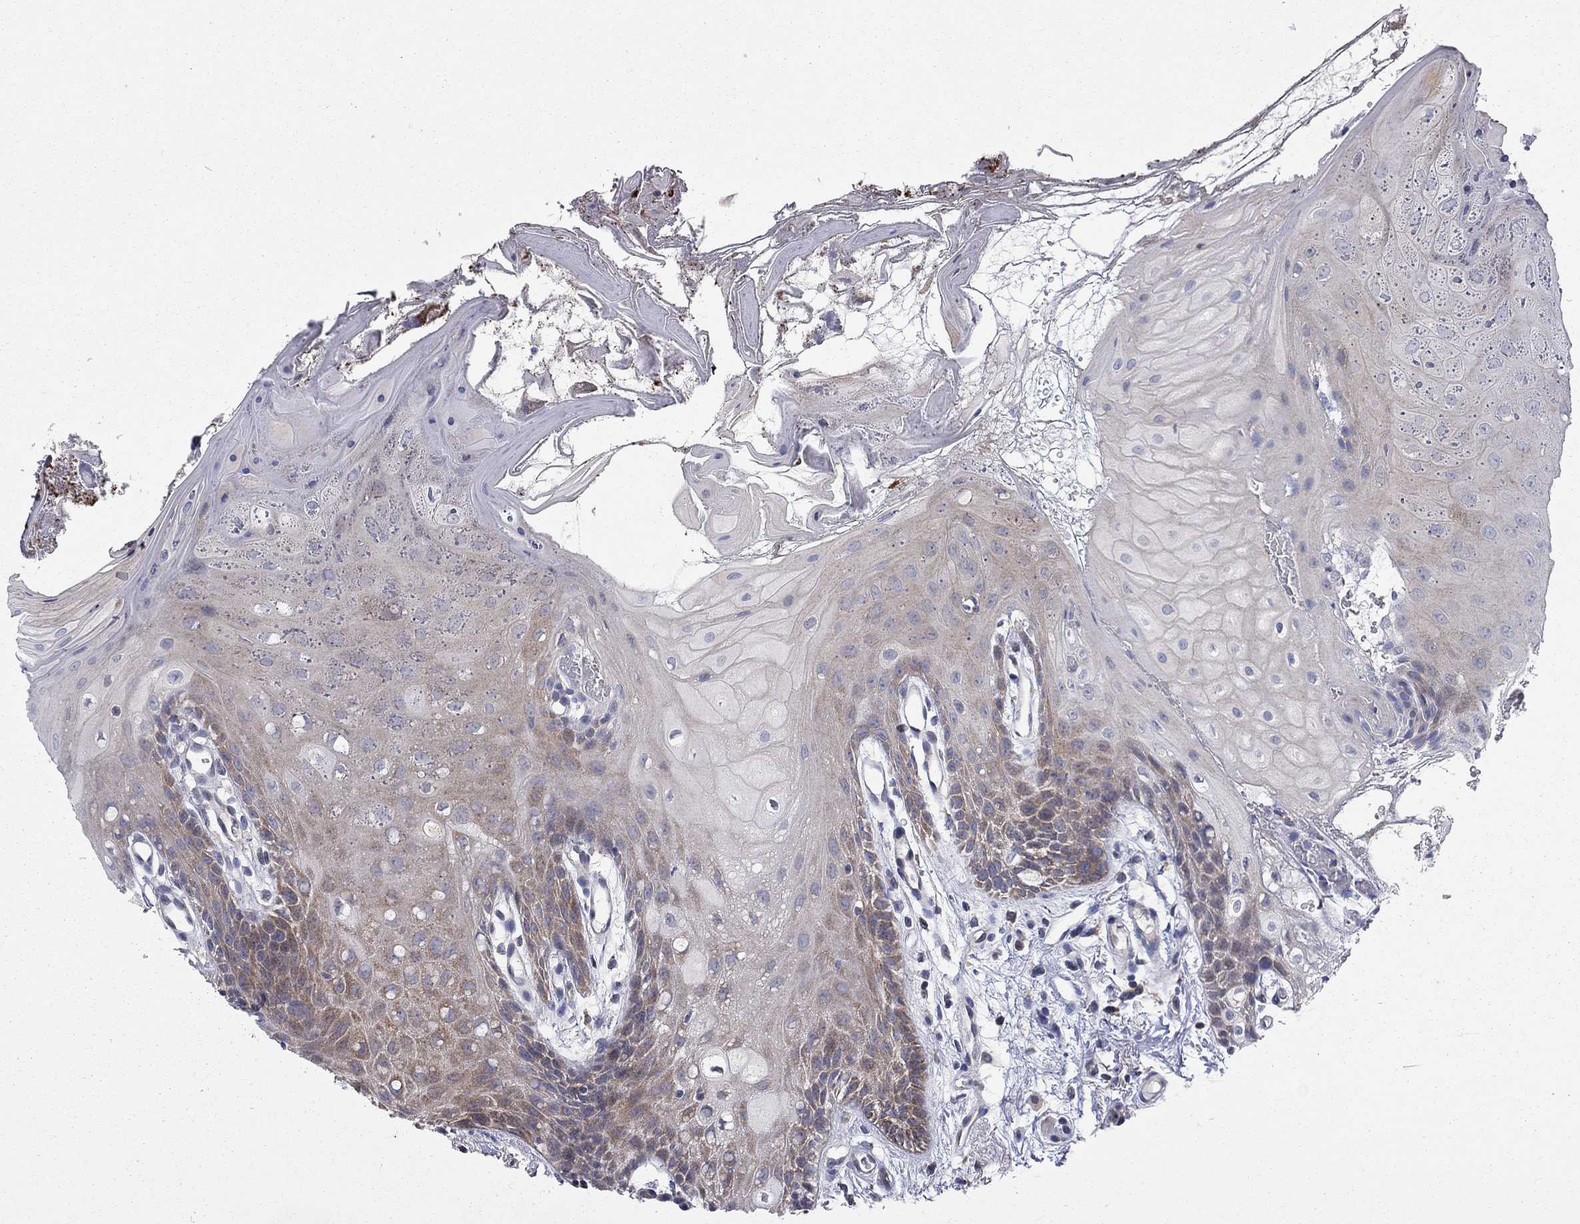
{"staining": {"intensity": "moderate", "quantity": "<25%", "location": "cytoplasmic/membranous"}, "tissue": "oral mucosa", "cell_type": "Squamous epithelial cells", "image_type": "normal", "snomed": [{"axis": "morphology", "description": "Normal tissue, NOS"}, {"axis": "morphology", "description": "Squamous cell carcinoma, NOS"}, {"axis": "topography", "description": "Oral tissue"}, {"axis": "topography", "description": "Head-Neck"}], "caption": "Squamous epithelial cells demonstrate low levels of moderate cytoplasmic/membranous expression in about <25% of cells in benign oral mucosa. The protein is shown in brown color, while the nuclei are stained blue.", "gene": "KANSL1L", "patient": {"sex": "male", "age": 69}}